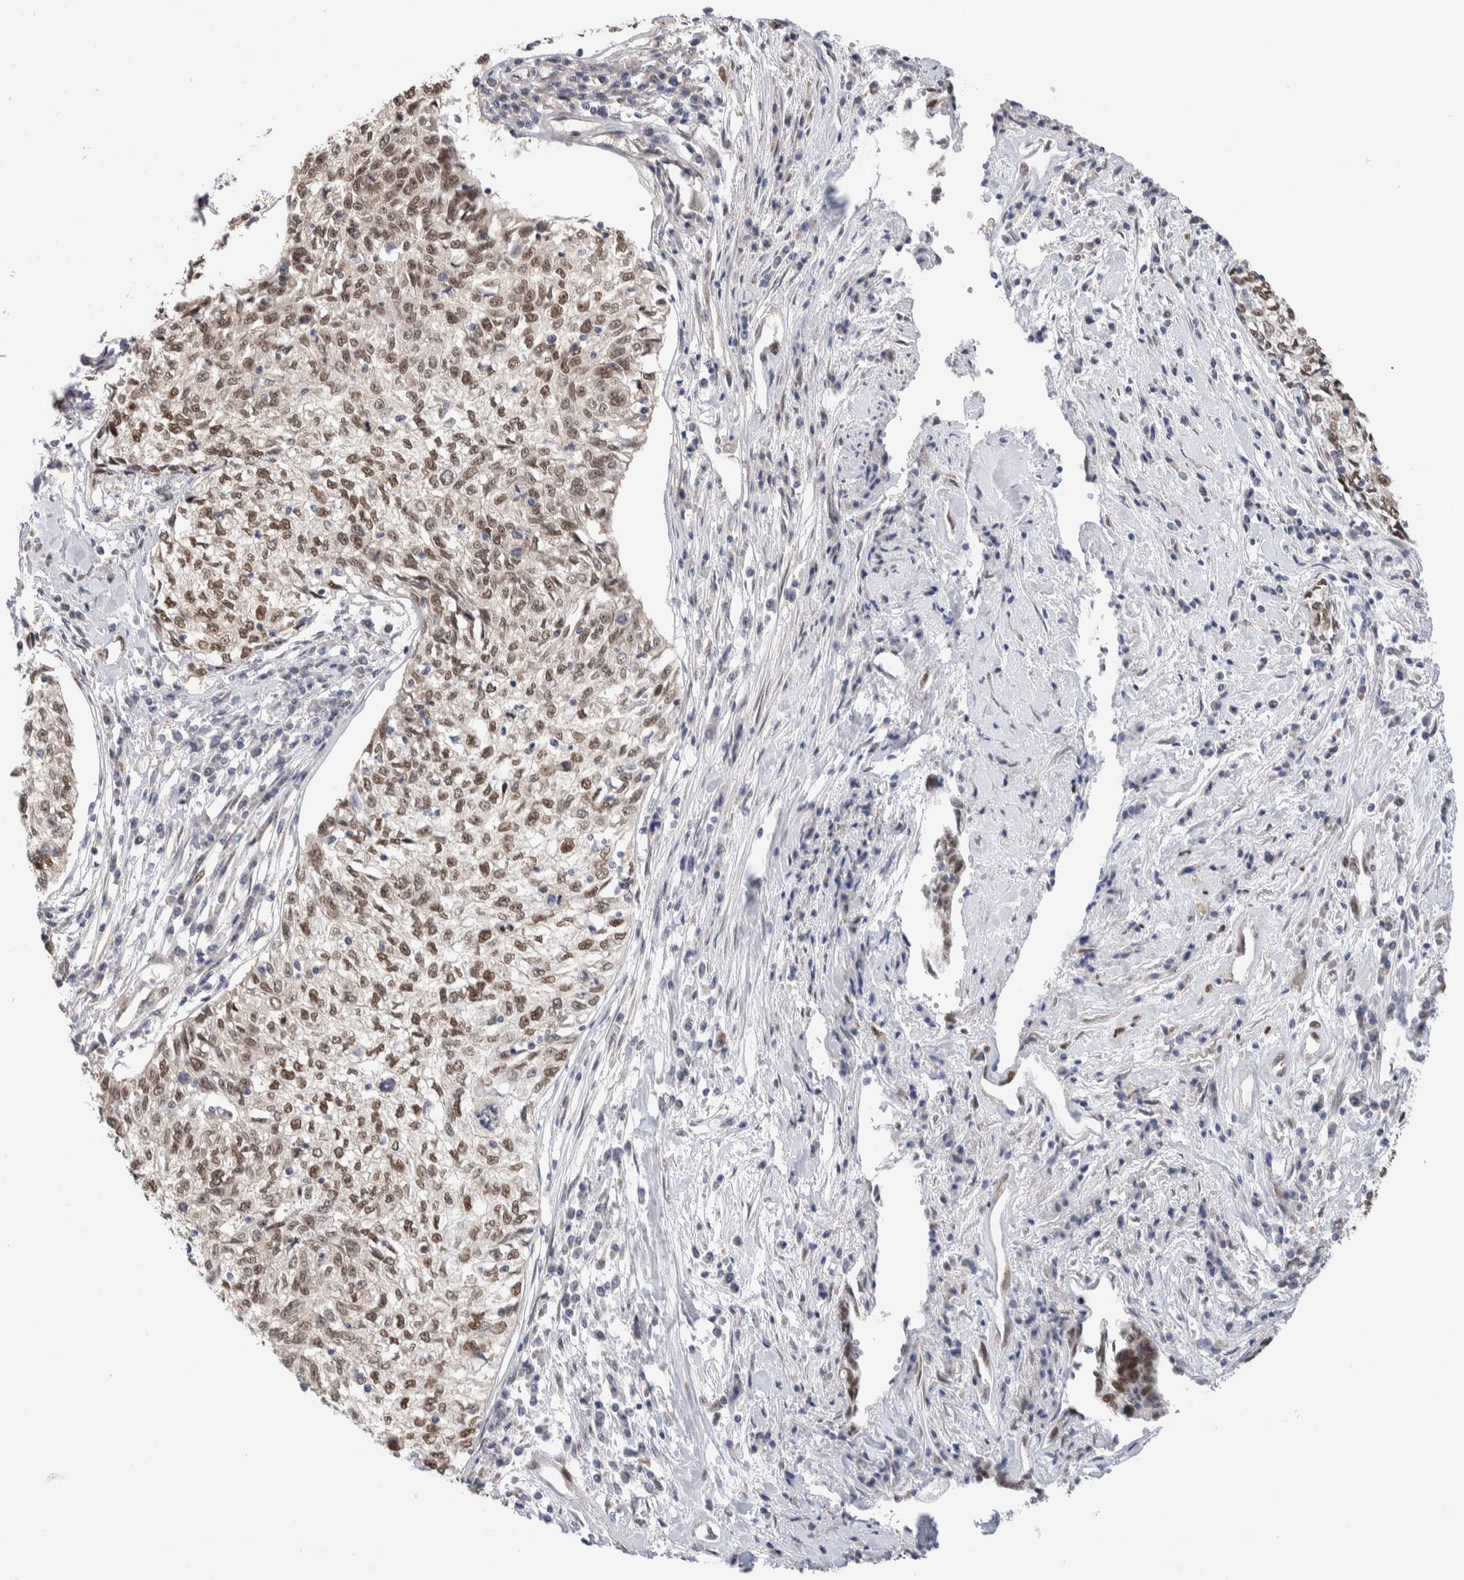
{"staining": {"intensity": "moderate", "quantity": ">75%", "location": "nuclear"}, "tissue": "cervical cancer", "cell_type": "Tumor cells", "image_type": "cancer", "snomed": [{"axis": "morphology", "description": "Squamous cell carcinoma, NOS"}, {"axis": "topography", "description": "Cervix"}], "caption": "Moderate nuclear protein expression is present in about >75% of tumor cells in squamous cell carcinoma (cervical). (brown staining indicates protein expression, while blue staining denotes nuclei).", "gene": "NSMAF", "patient": {"sex": "female", "age": 57}}